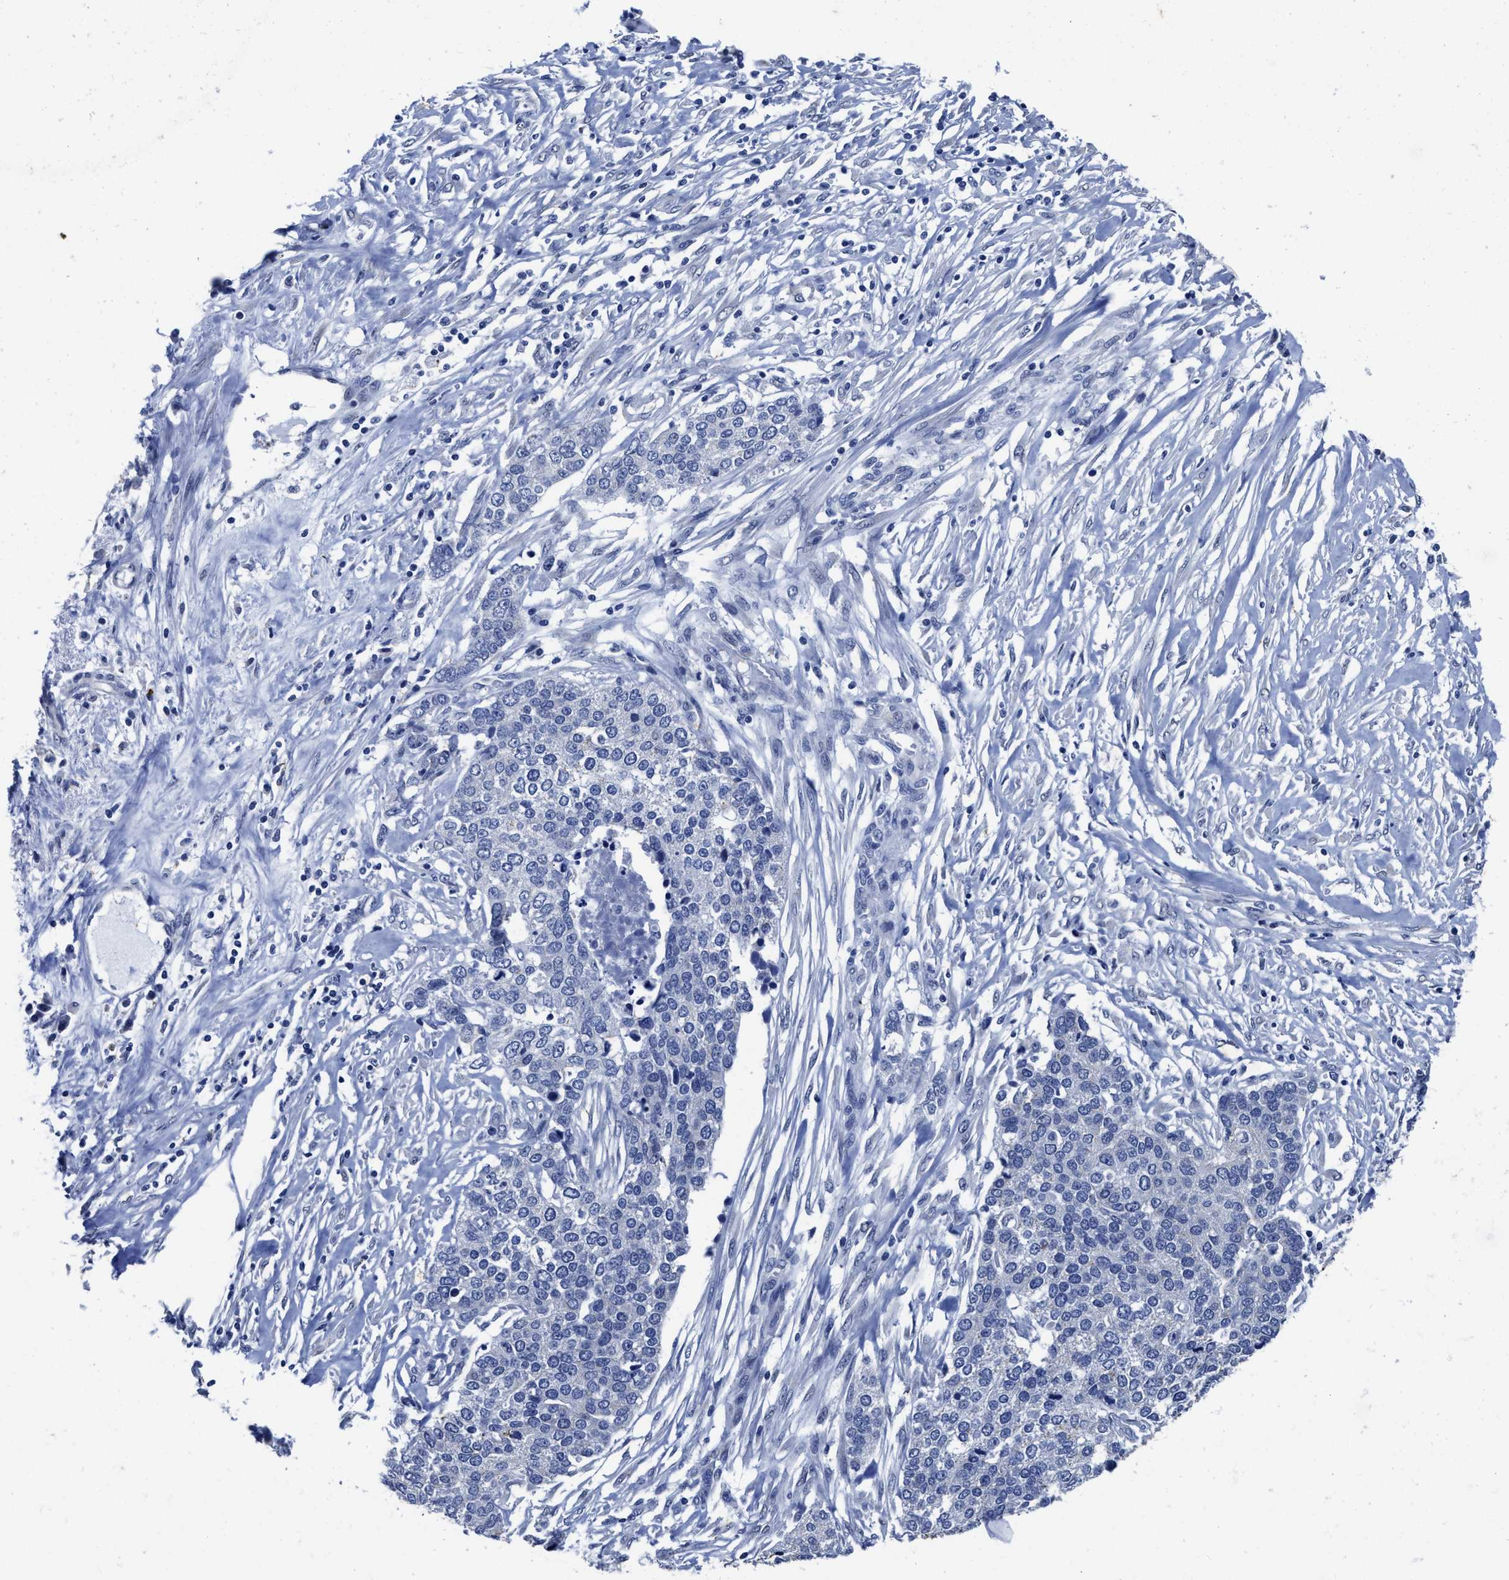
{"staining": {"intensity": "negative", "quantity": "none", "location": "none"}, "tissue": "ovarian cancer", "cell_type": "Tumor cells", "image_type": "cancer", "snomed": [{"axis": "morphology", "description": "Cystadenocarcinoma, serous, NOS"}, {"axis": "topography", "description": "Ovary"}], "caption": "Tumor cells are negative for protein expression in human serous cystadenocarcinoma (ovarian).", "gene": "HOOK1", "patient": {"sex": "female", "age": 44}}